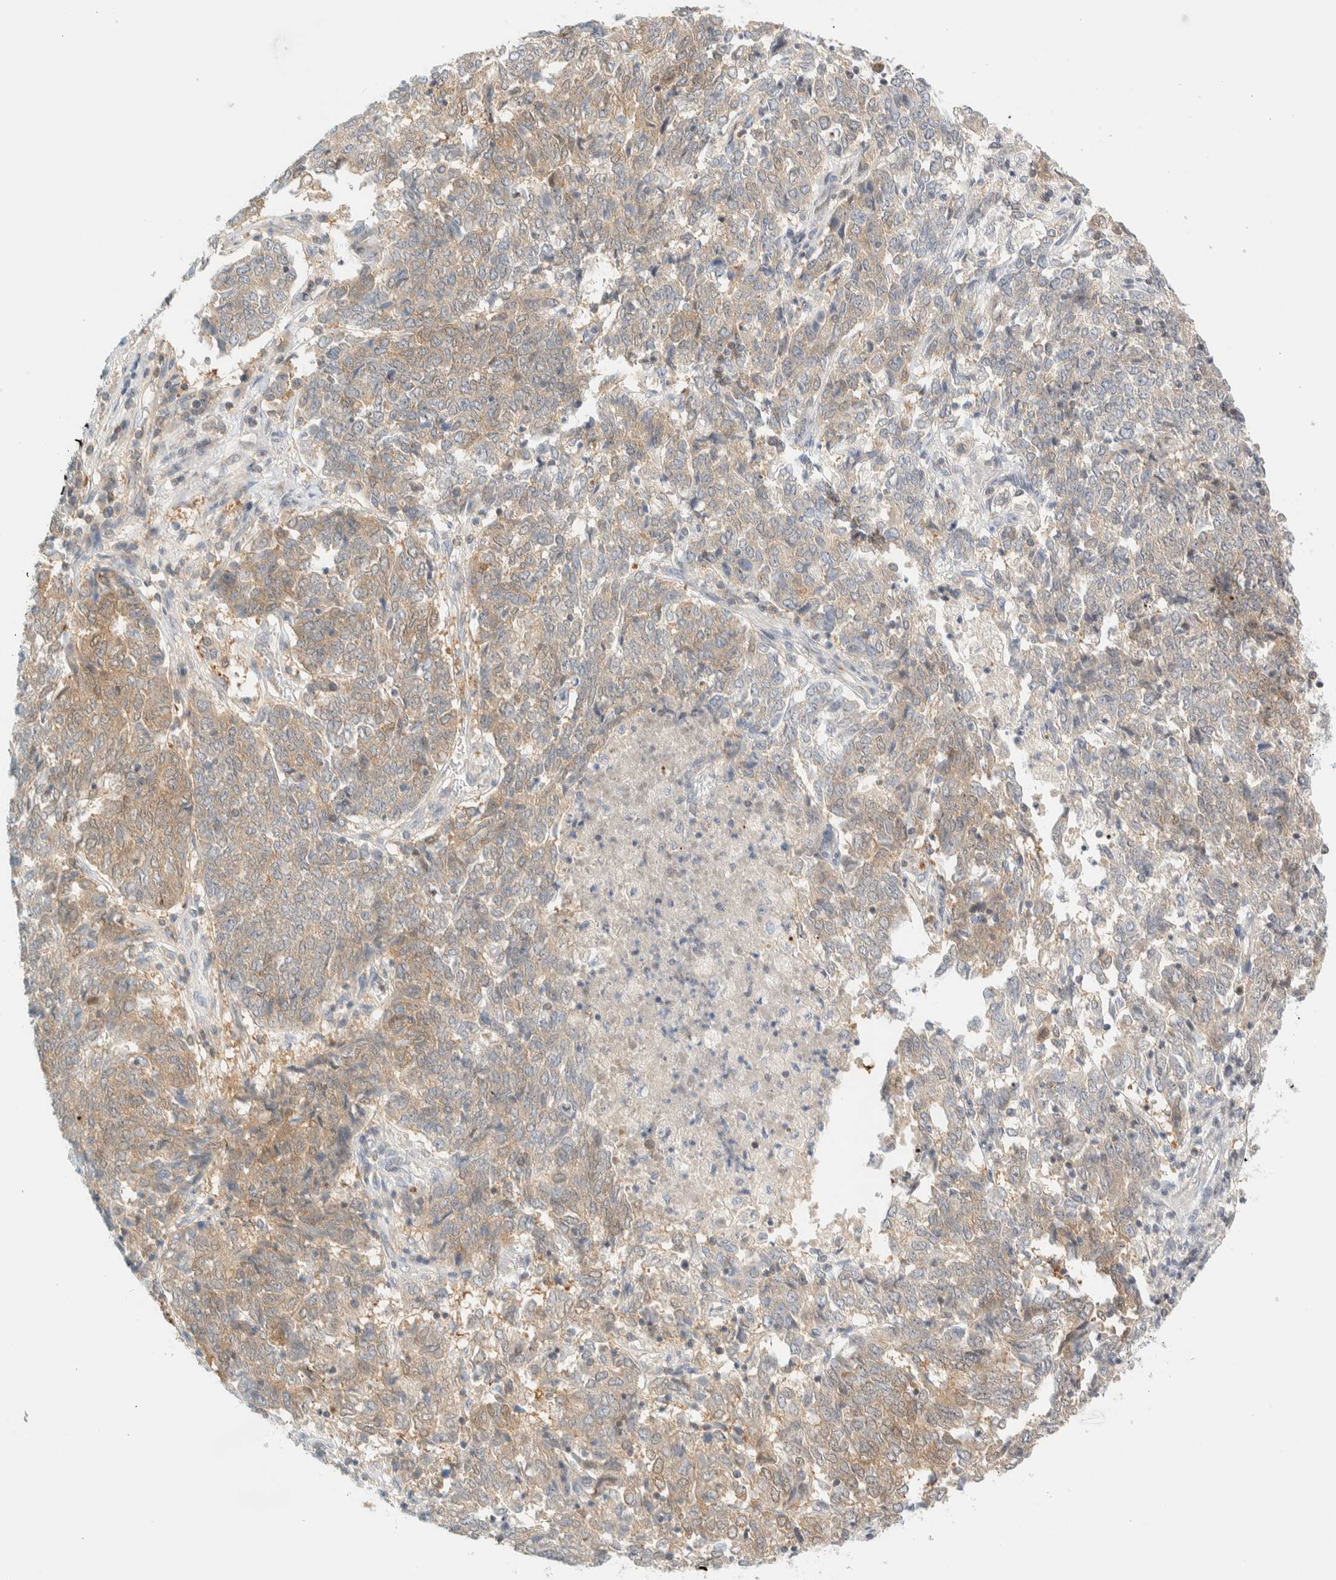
{"staining": {"intensity": "weak", "quantity": ">75%", "location": "cytoplasmic/membranous"}, "tissue": "endometrial cancer", "cell_type": "Tumor cells", "image_type": "cancer", "snomed": [{"axis": "morphology", "description": "Adenocarcinoma, NOS"}, {"axis": "topography", "description": "Endometrium"}], "caption": "Protein staining of endometrial cancer tissue shows weak cytoplasmic/membranous staining in approximately >75% of tumor cells. Nuclei are stained in blue.", "gene": "PCYT2", "patient": {"sex": "female", "age": 80}}